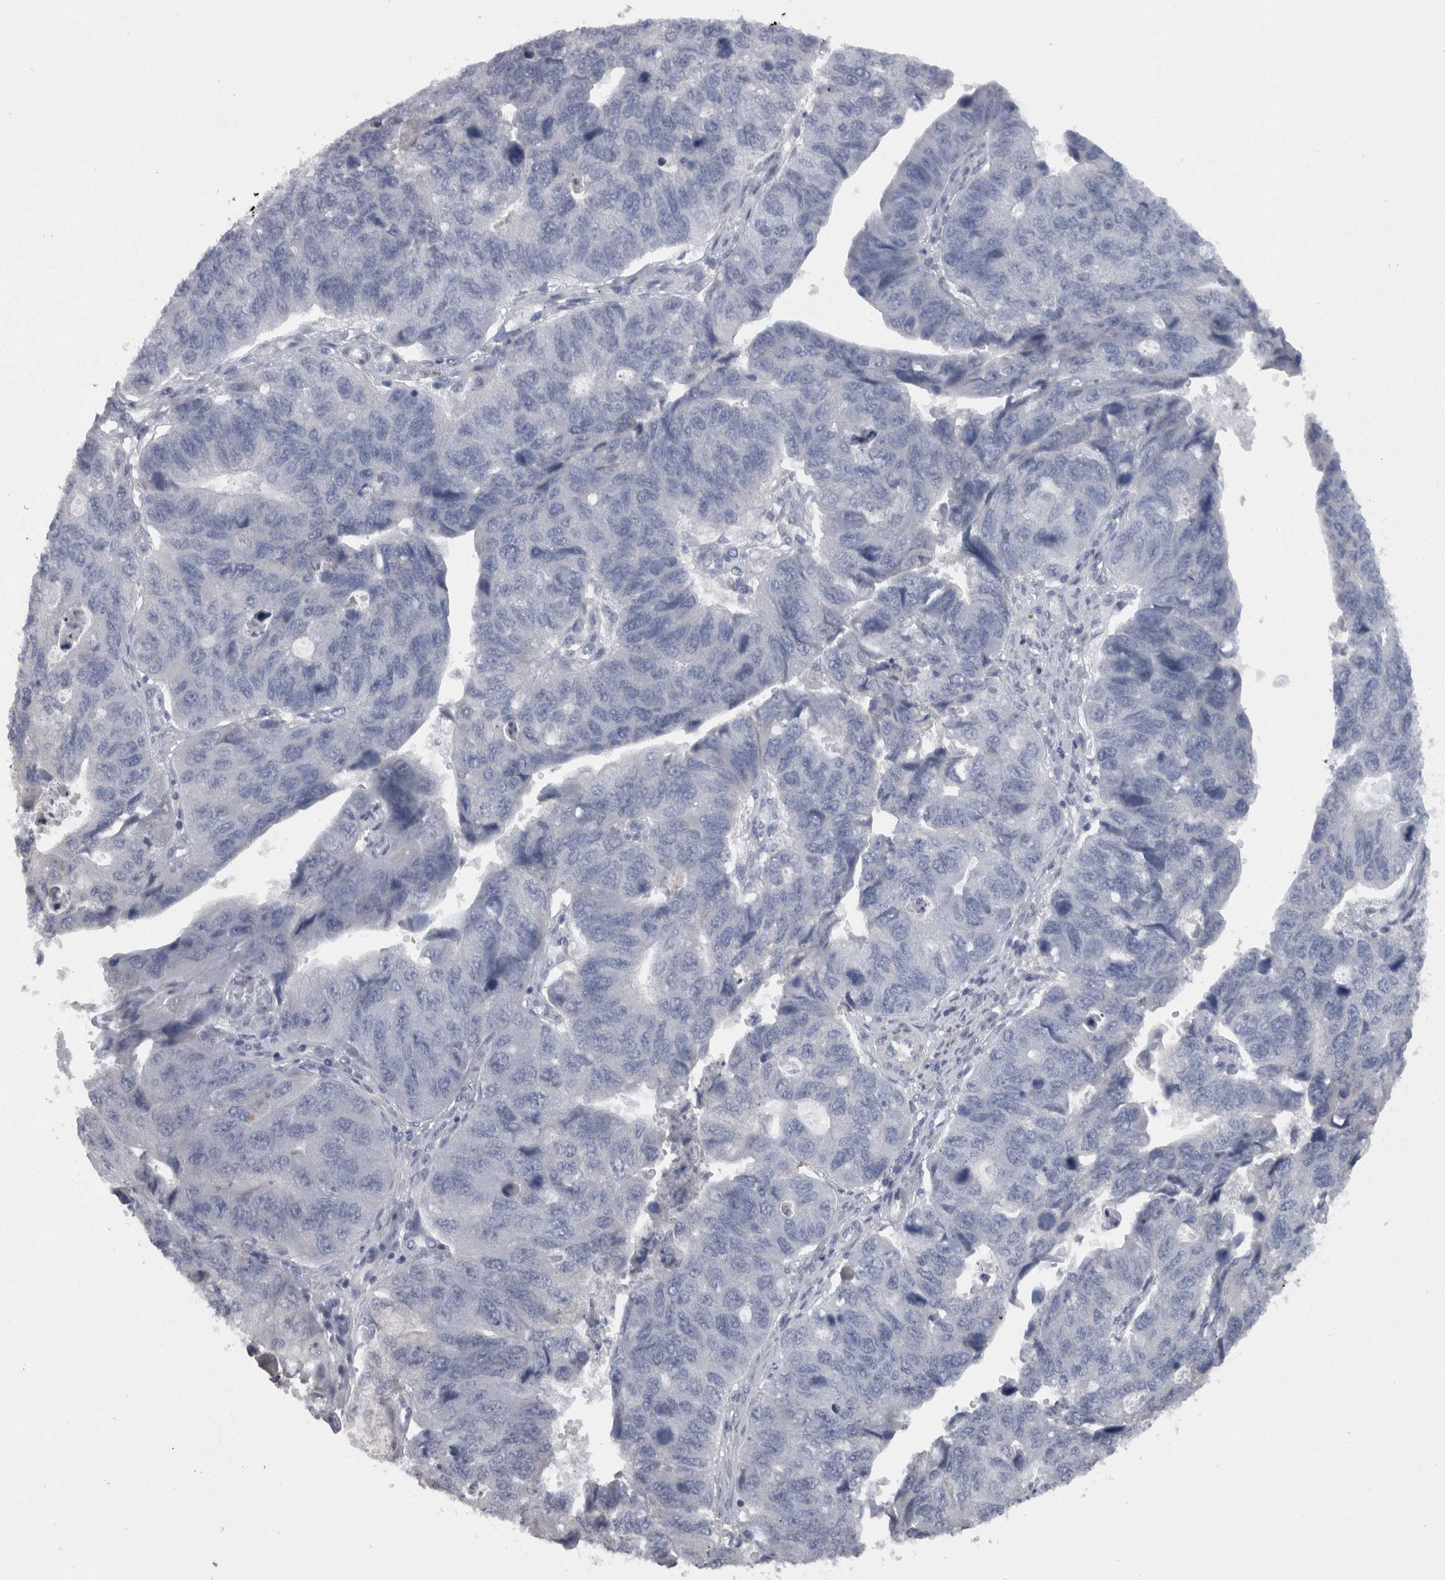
{"staining": {"intensity": "negative", "quantity": "none", "location": "none"}, "tissue": "stomach cancer", "cell_type": "Tumor cells", "image_type": "cancer", "snomed": [{"axis": "morphology", "description": "Adenocarcinoma, NOS"}, {"axis": "topography", "description": "Stomach"}], "caption": "This is an immunohistochemistry histopathology image of human stomach adenocarcinoma. There is no expression in tumor cells.", "gene": "CAMK2D", "patient": {"sex": "male", "age": 59}}